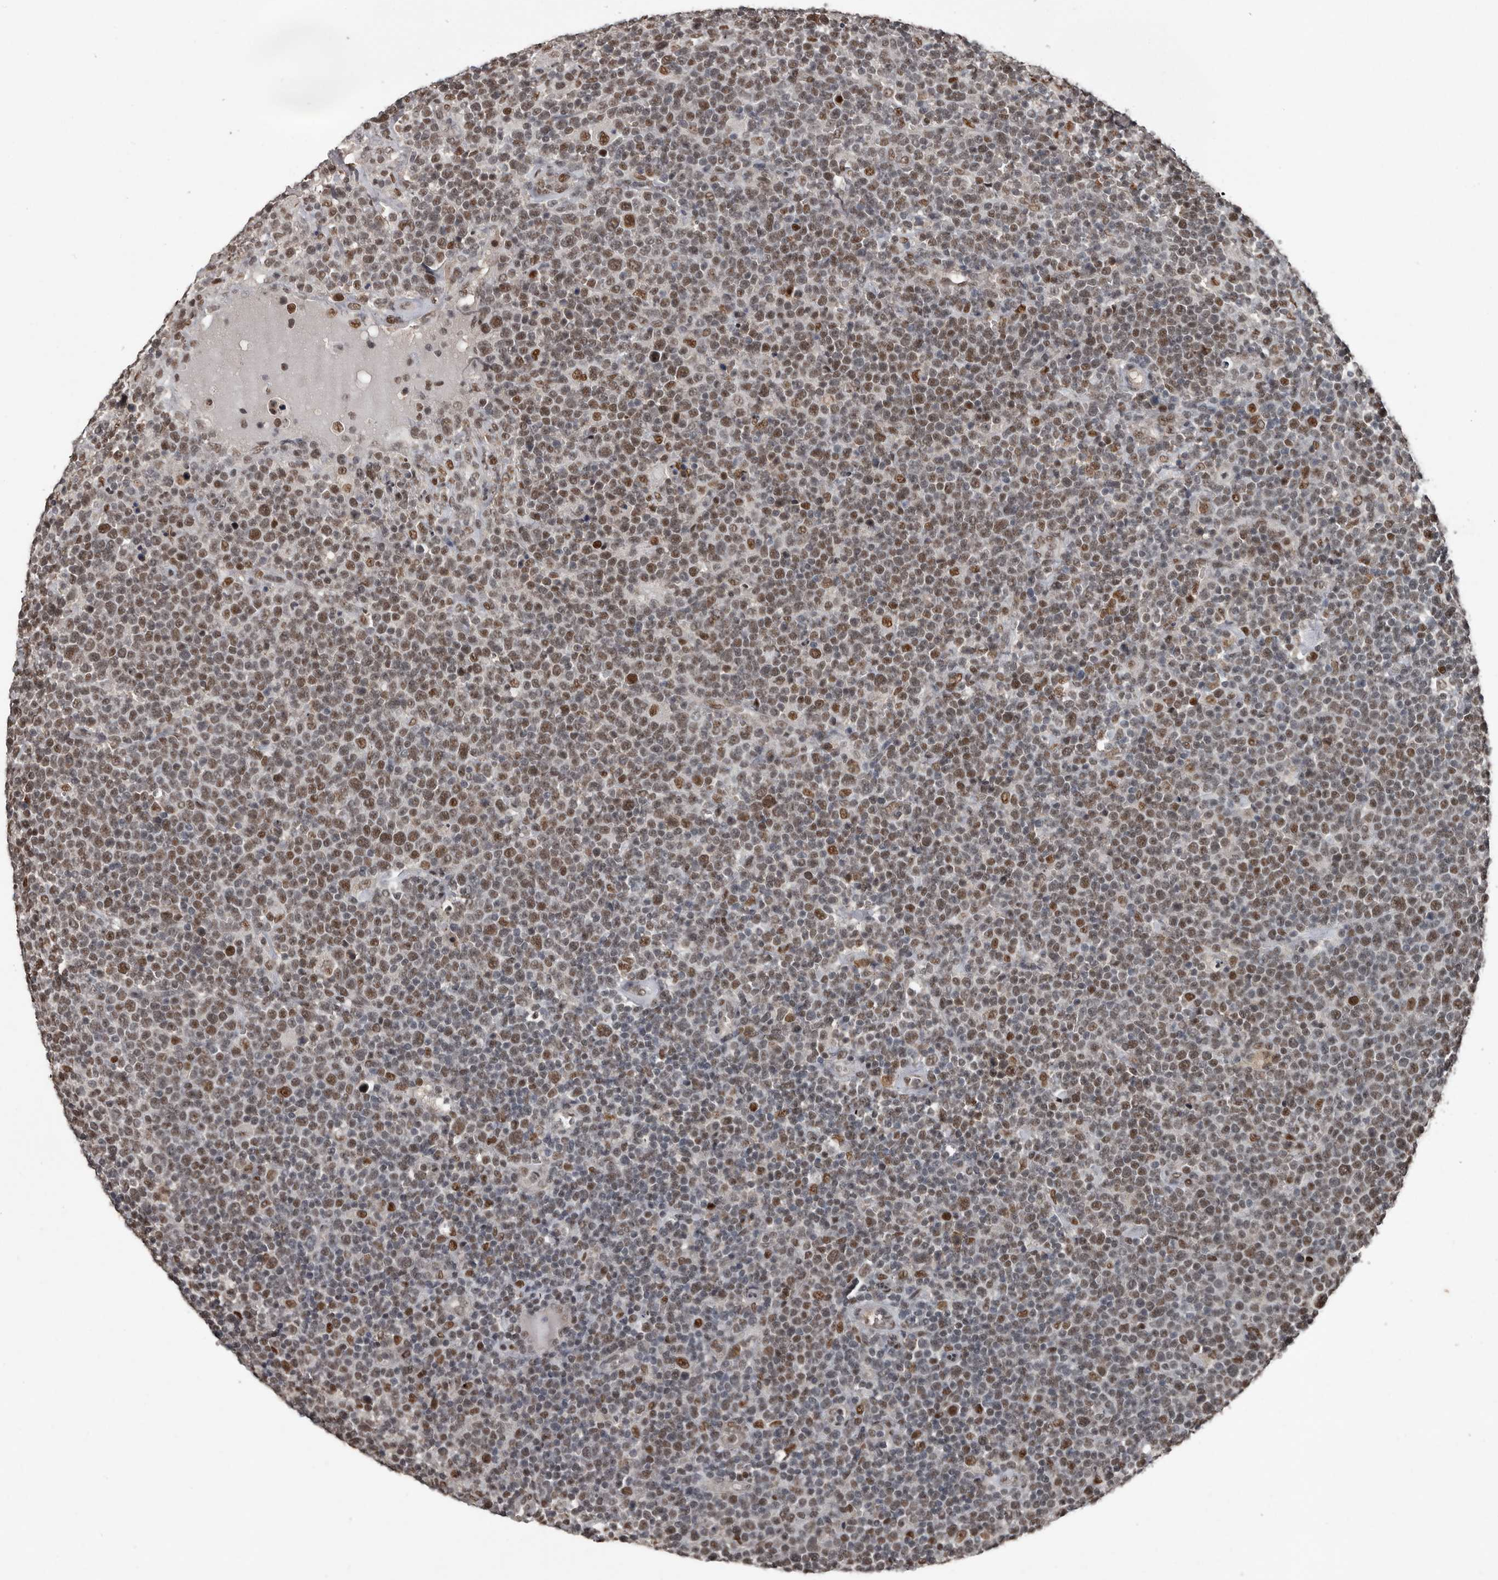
{"staining": {"intensity": "moderate", "quantity": ">75%", "location": "nuclear"}, "tissue": "lymphoma", "cell_type": "Tumor cells", "image_type": "cancer", "snomed": [{"axis": "morphology", "description": "Malignant lymphoma, non-Hodgkin's type, High grade"}, {"axis": "topography", "description": "Lymph node"}], "caption": "Protein expression analysis of human lymphoma reveals moderate nuclear positivity in about >75% of tumor cells. Nuclei are stained in blue.", "gene": "CHD1L", "patient": {"sex": "male", "age": 61}}